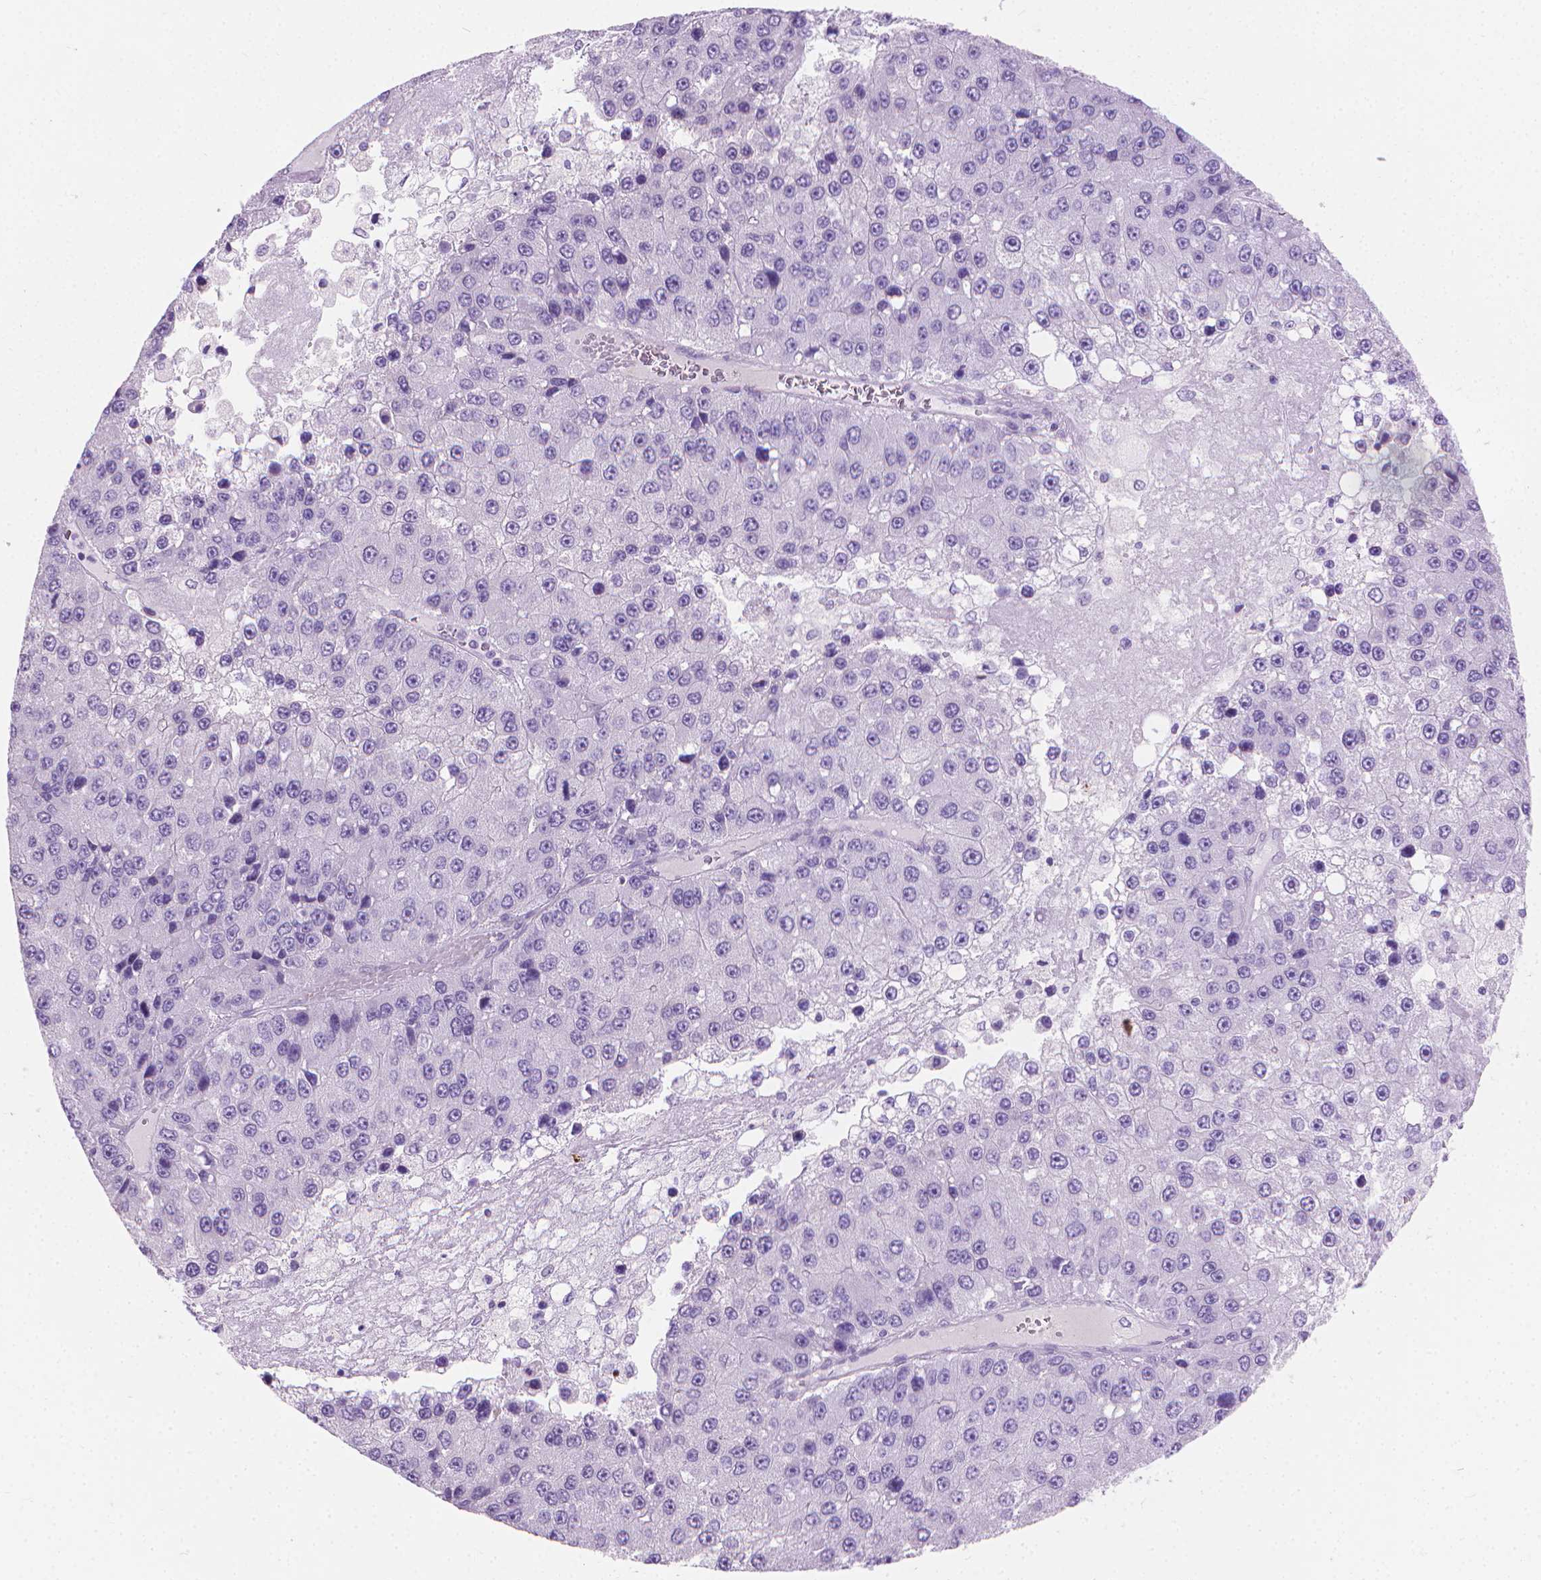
{"staining": {"intensity": "negative", "quantity": "none", "location": "none"}, "tissue": "liver cancer", "cell_type": "Tumor cells", "image_type": "cancer", "snomed": [{"axis": "morphology", "description": "Carcinoma, Hepatocellular, NOS"}, {"axis": "topography", "description": "Liver"}], "caption": "An image of human liver hepatocellular carcinoma is negative for staining in tumor cells.", "gene": "CFAP52", "patient": {"sex": "female", "age": 73}}